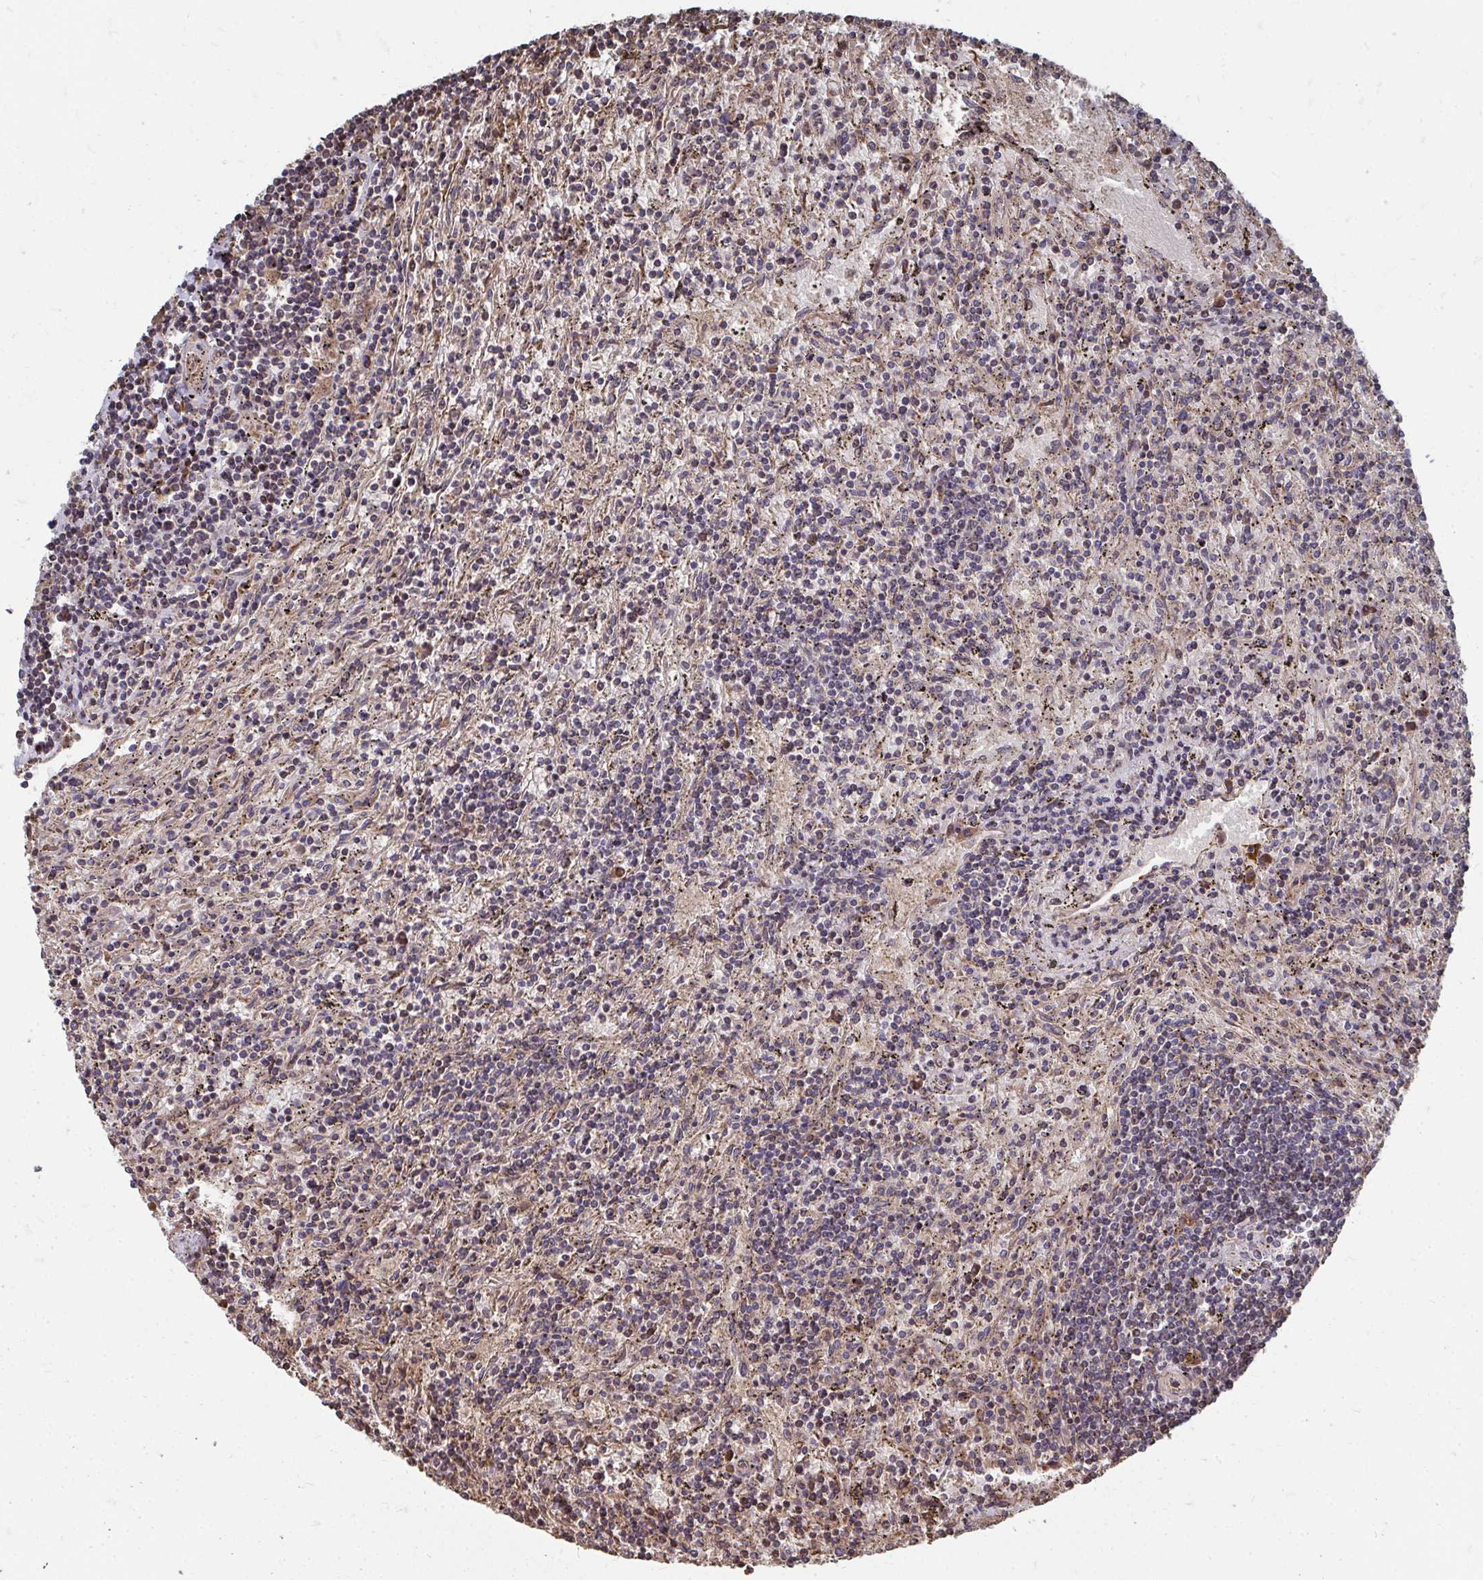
{"staining": {"intensity": "weak", "quantity": "<25%", "location": "cytoplasmic/membranous"}, "tissue": "lymphoma", "cell_type": "Tumor cells", "image_type": "cancer", "snomed": [{"axis": "morphology", "description": "Malignant lymphoma, non-Hodgkin's type, Low grade"}, {"axis": "topography", "description": "Spleen"}], "caption": "High power microscopy image of an IHC histopathology image of lymphoma, revealing no significant expression in tumor cells. (DAB (3,3'-diaminobenzidine) immunohistochemistry, high magnification).", "gene": "FAM89A", "patient": {"sex": "male", "age": 76}}